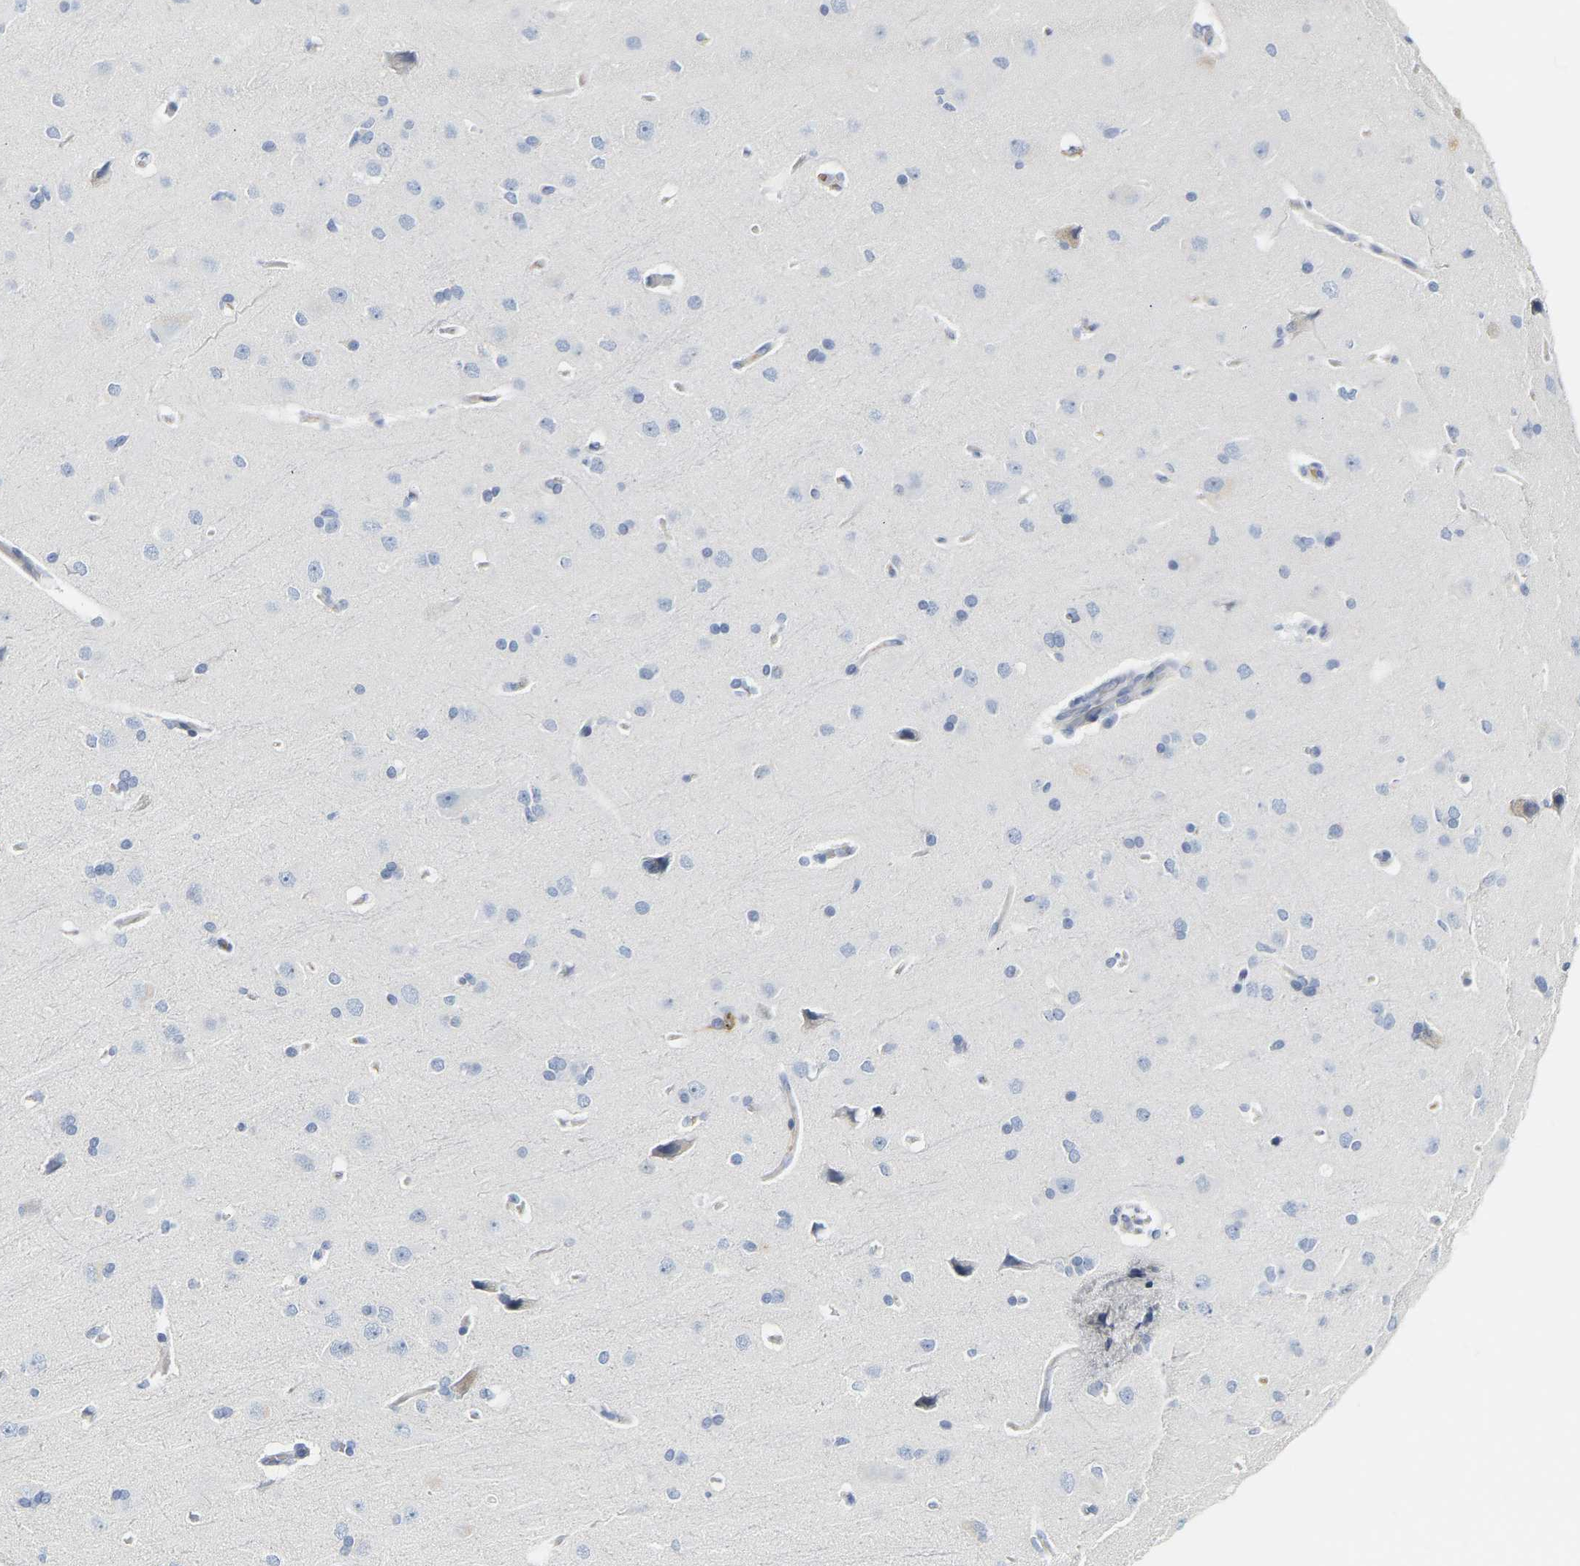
{"staining": {"intensity": "negative", "quantity": "none", "location": "none"}, "tissue": "cerebral cortex", "cell_type": "Endothelial cells", "image_type": "normal", "snomed": [{"axis": "morphology", "description": "Normal tissue, NOS"}, {"axis": "topography", "description": "Cerebral cortex"}], "caption": "DAB immunohistochemical staining of normal cerebral cortex displays no significant staining in endothelial cells. Nuclei are stained in blue.", "gene": "GNAS", "patient": {"sex": "male", "age": 62}}